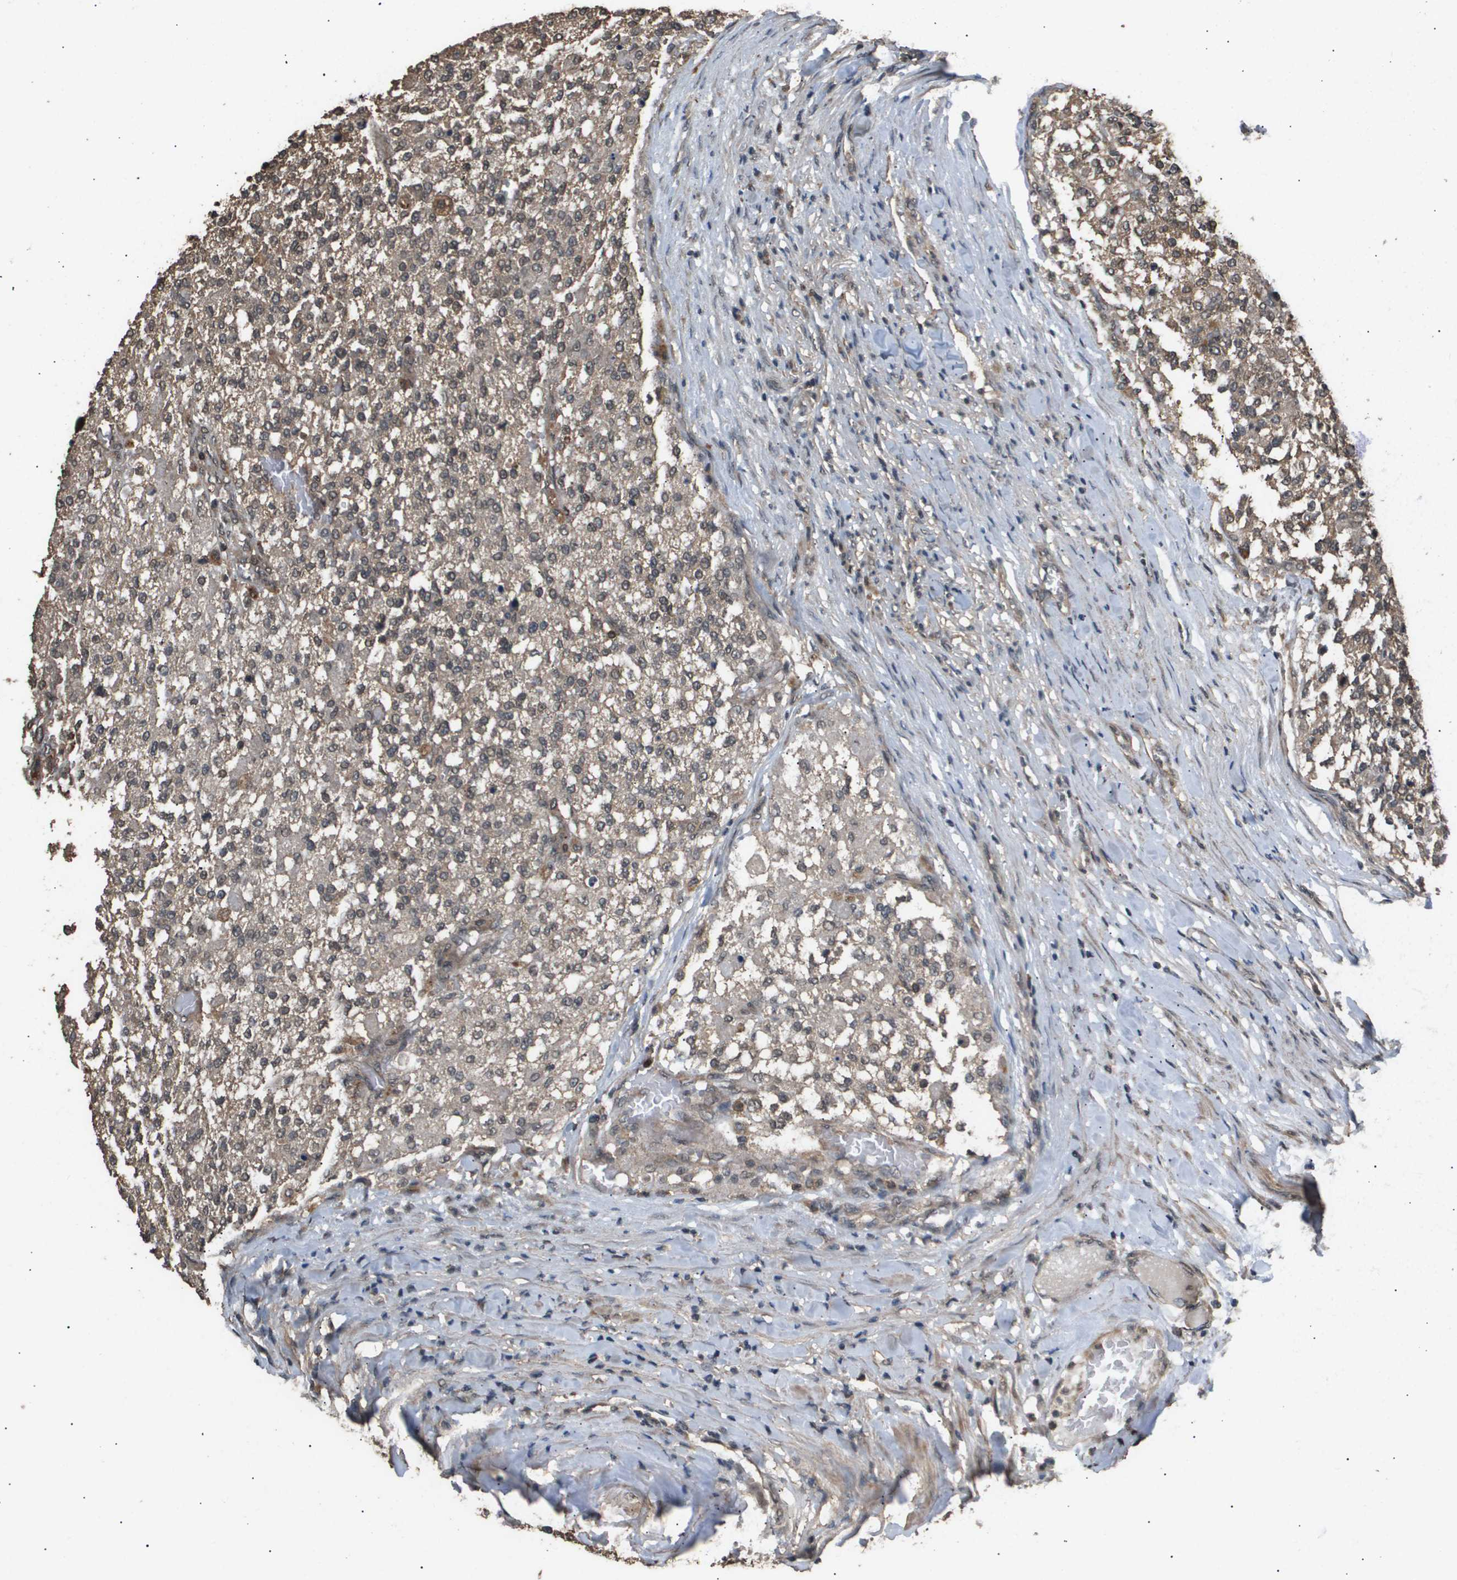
{"staining": {"intensity": "weak", "quantity": ">75%", "location": "cytoplasmic/membranous"}, "tissue": "testis cancer", "cell_type": "Tumor cells", "image_type": "cancer", "snomed": [{"axis": "morphology", "description": "Seminoma, NOS"}, {"axis": "topography", "description": "Testis"}], "caption": "This micrograph reveals immunohistochemistry (IHC) staining of testis cancer (seminoma), with low weak cytoplasmic/membranous staining in approximately >75% of tumor cells.", "gene": "ING1", "patient": {"sex": "male", "age": 59}}